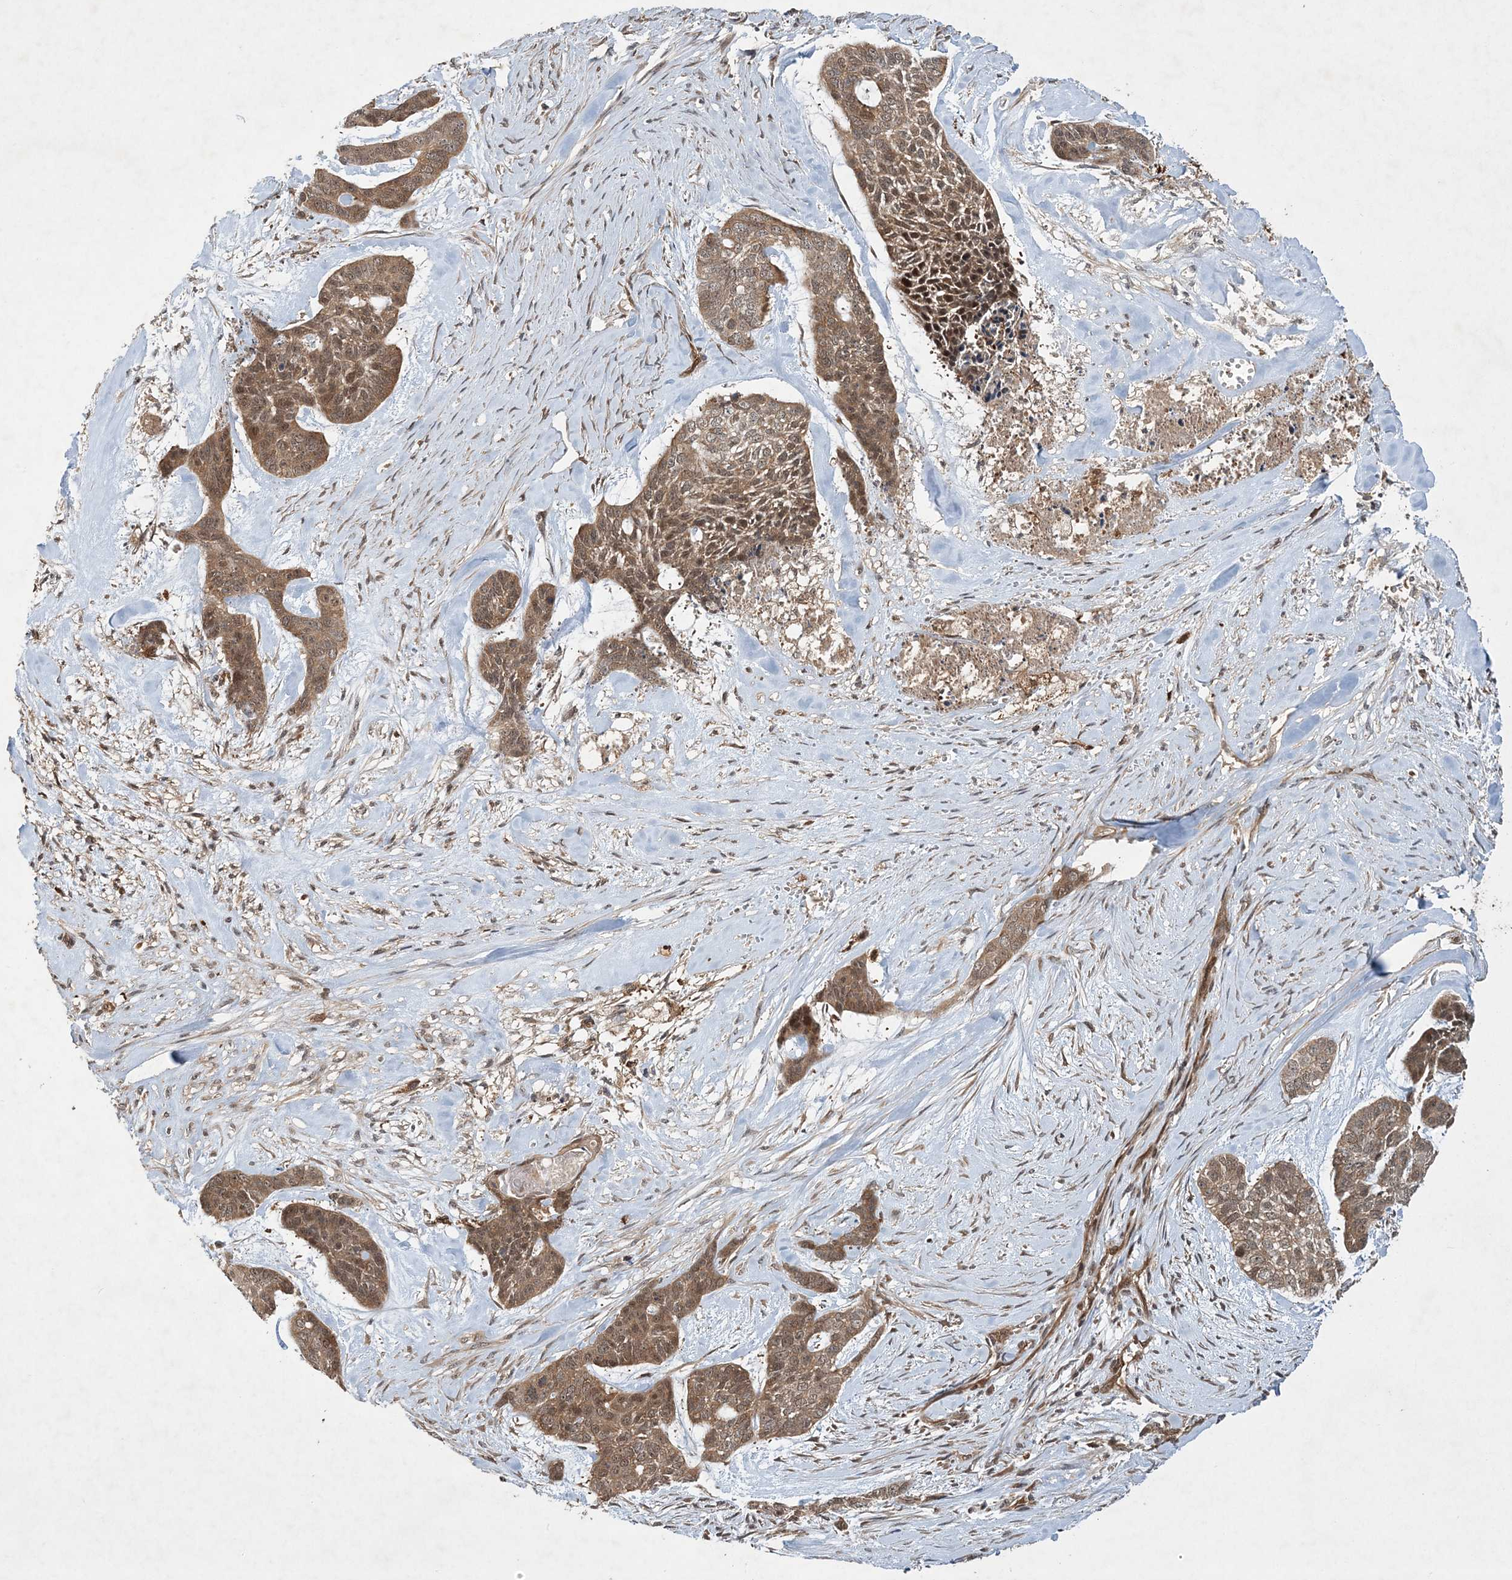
{"staining": {"intensity": "moderate", "quantity": ">75%", "location": "cytoplasmic/membranous"}, "tissue": "skin cancer", "cell_type": "Tumor cells", "image_type": "cancer", "snomed": [{"axis": "morphology", "description": "Basal cell carcinoma"}, {"axis": "topography", "description": "Skin"}], "caption": "This histopathology image demonstrates immunohistochemistry staining of basal cell carcinoma (skin), with medium moderate cytoplasmic/membranous staining in approximately >75% of tumor cells.", "gene": "UBTD2", "patient": {"sex": "female", "age": 64}}